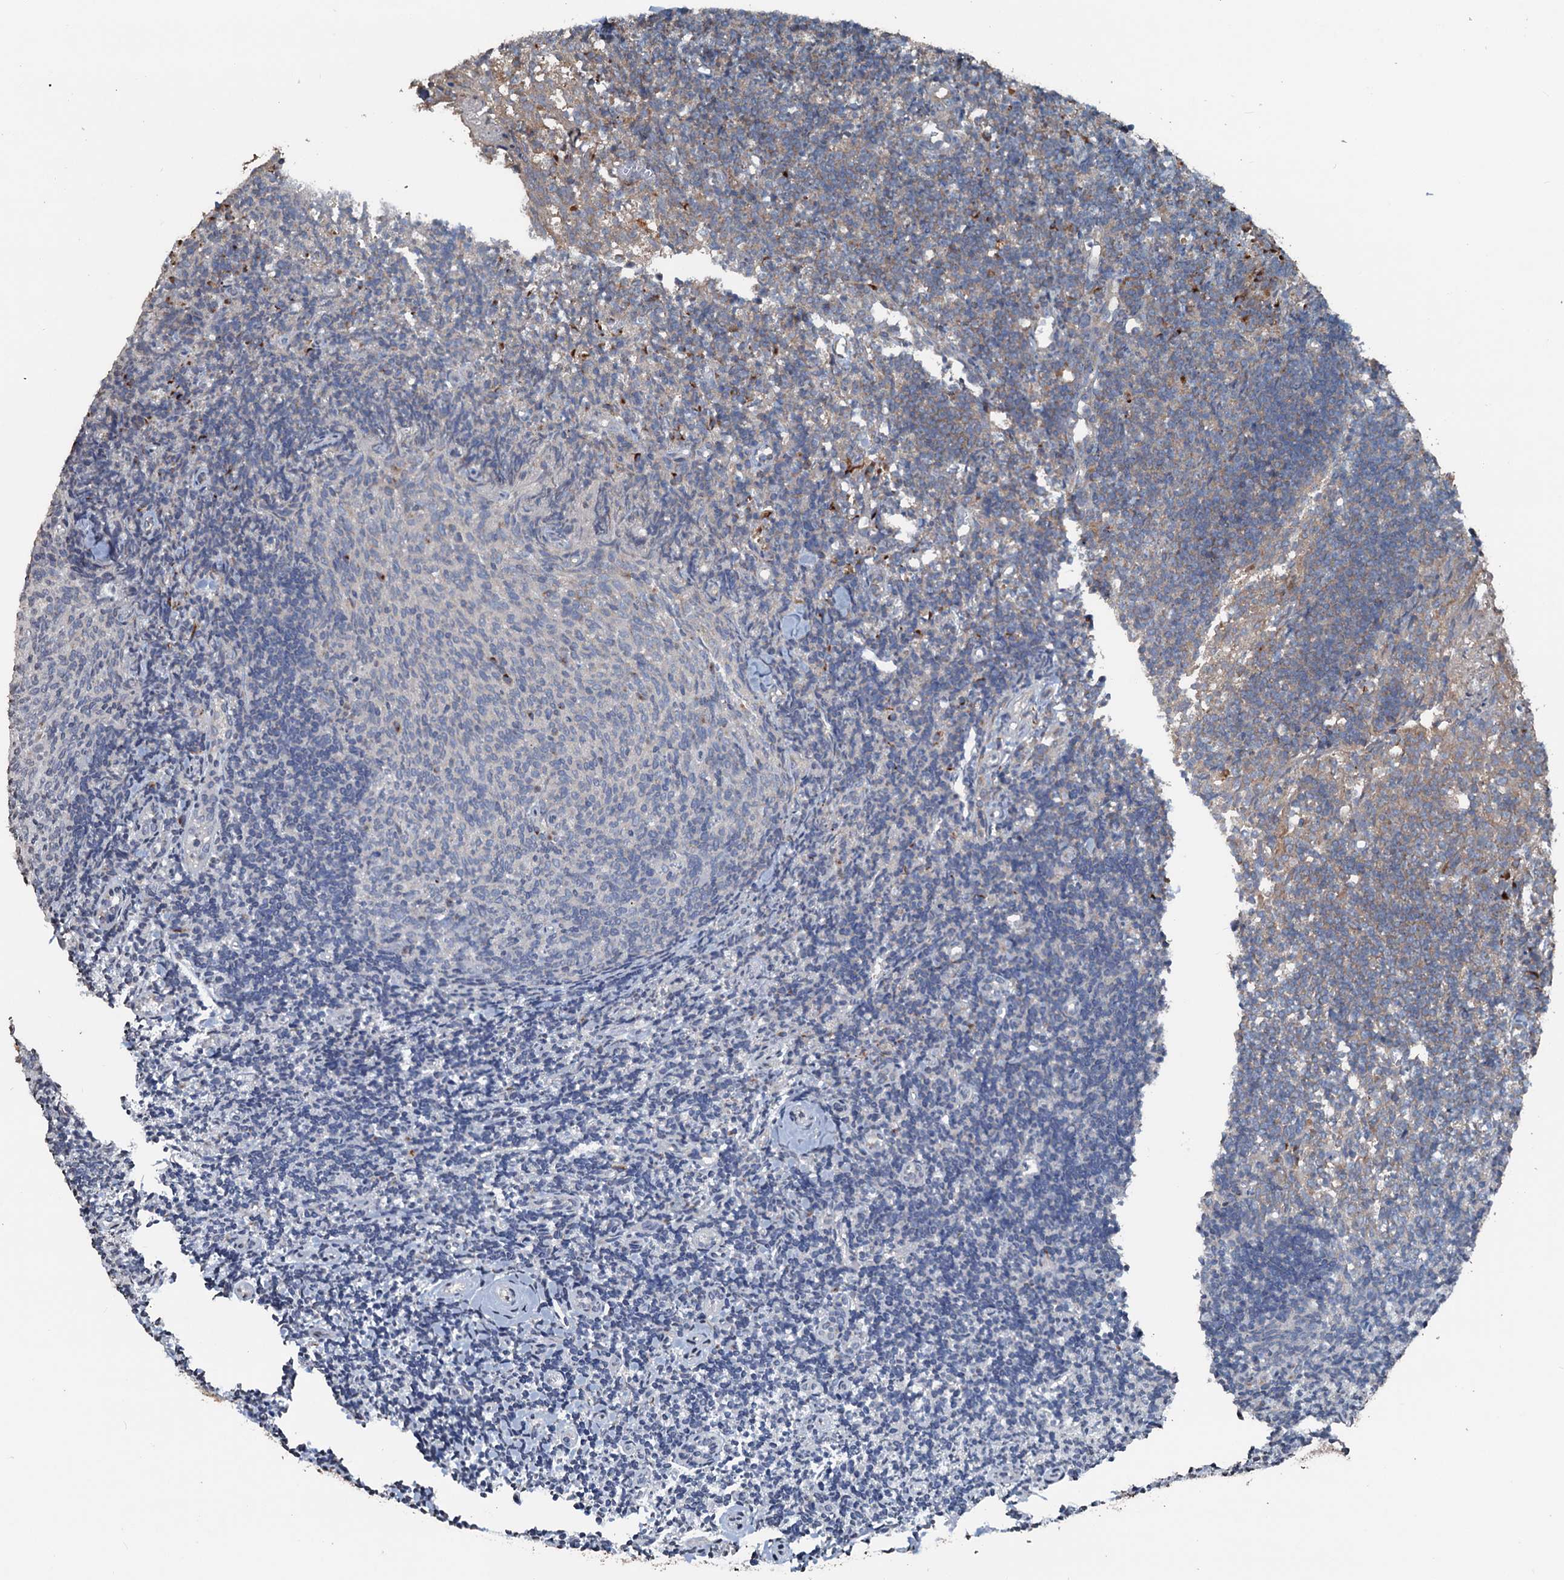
{"staining": {"intensity": "moderate", "quantity": "25%-75%", "location": "cytoplasmic/membranous"}, "tissue": "tonsil", "cell_type": "Germinal center cells", "image_type": "normal", "snomed": [{"axis": "morphology", "description": "Normal tissue, NOS"}, {"axis": "topography", "description": "Tonsil"}], "caption": "DAB (3,3'-diaminobenzidine) immunohistochemical staining of normal human tonsil shows moderate cytoplasmic/membranous protein positivity in about 25%-75% of germinal center cells. Using DAB (3,3'-diaminobenzidine) (brown) and hematoxylin (blue) stains, captured at high magnification using brightfield microscopy.", "gene": "N4BP2L2", "patient": {"sex": "female", "age": 10}}